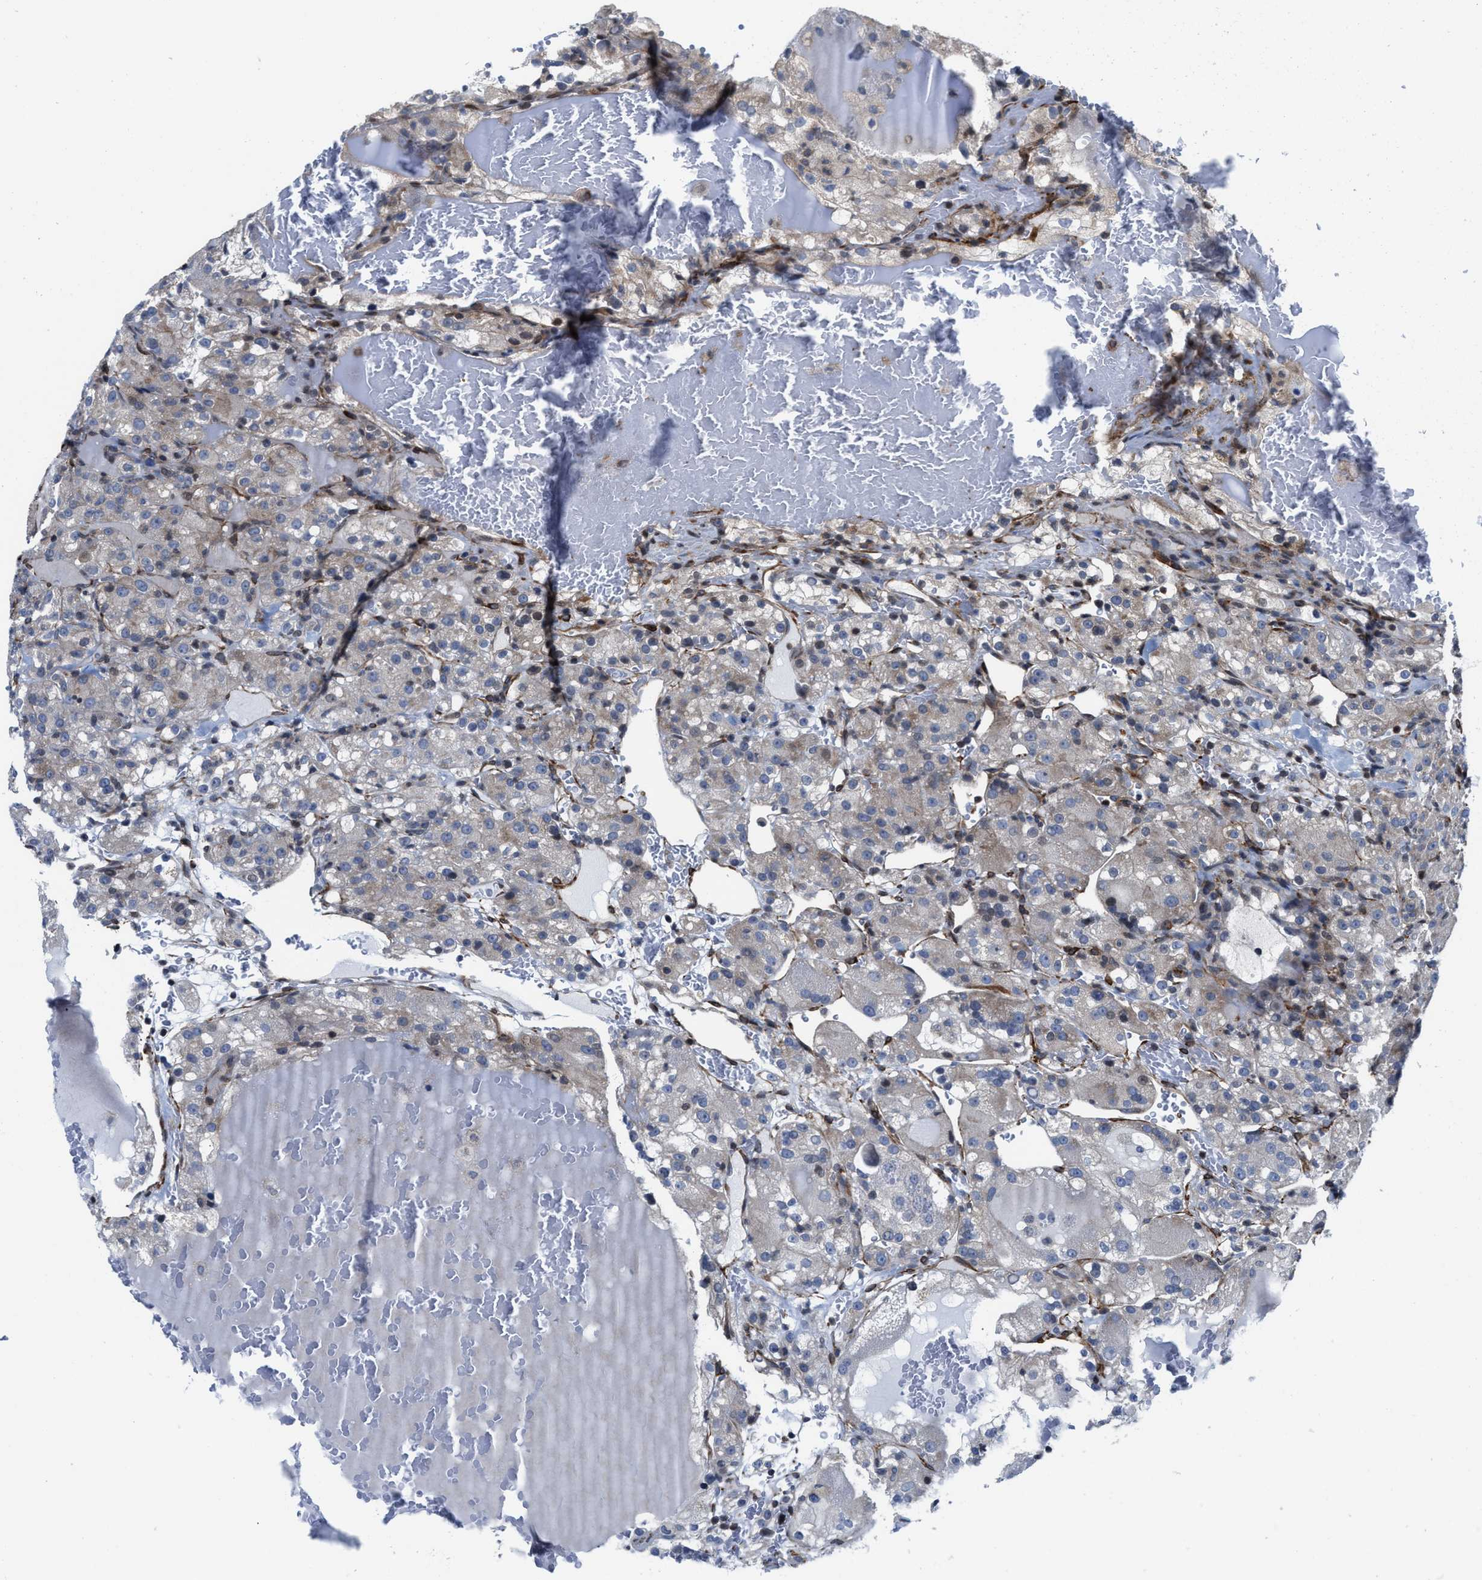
{"staining": {"intensity": "negative", "quantity": "none", "location": "none"}, "tissue": "renal cancer", "cell_type": "Tumor cells", "image_type": "cancer", "snomed": [{"axis": "morphology", "description": "Normal tissue, NOS"}, {"axis": "morphology", "description": "Adenocarcinoma, NOS"}, {"axis": "topography", "description": "Kidney"}], "caption": "Immunohistochemical staining of renal cancer shows no significant positivity in tumor cells.", "gene": "TGFB1I1", "patient": {"sex": "male", "age": 61}}